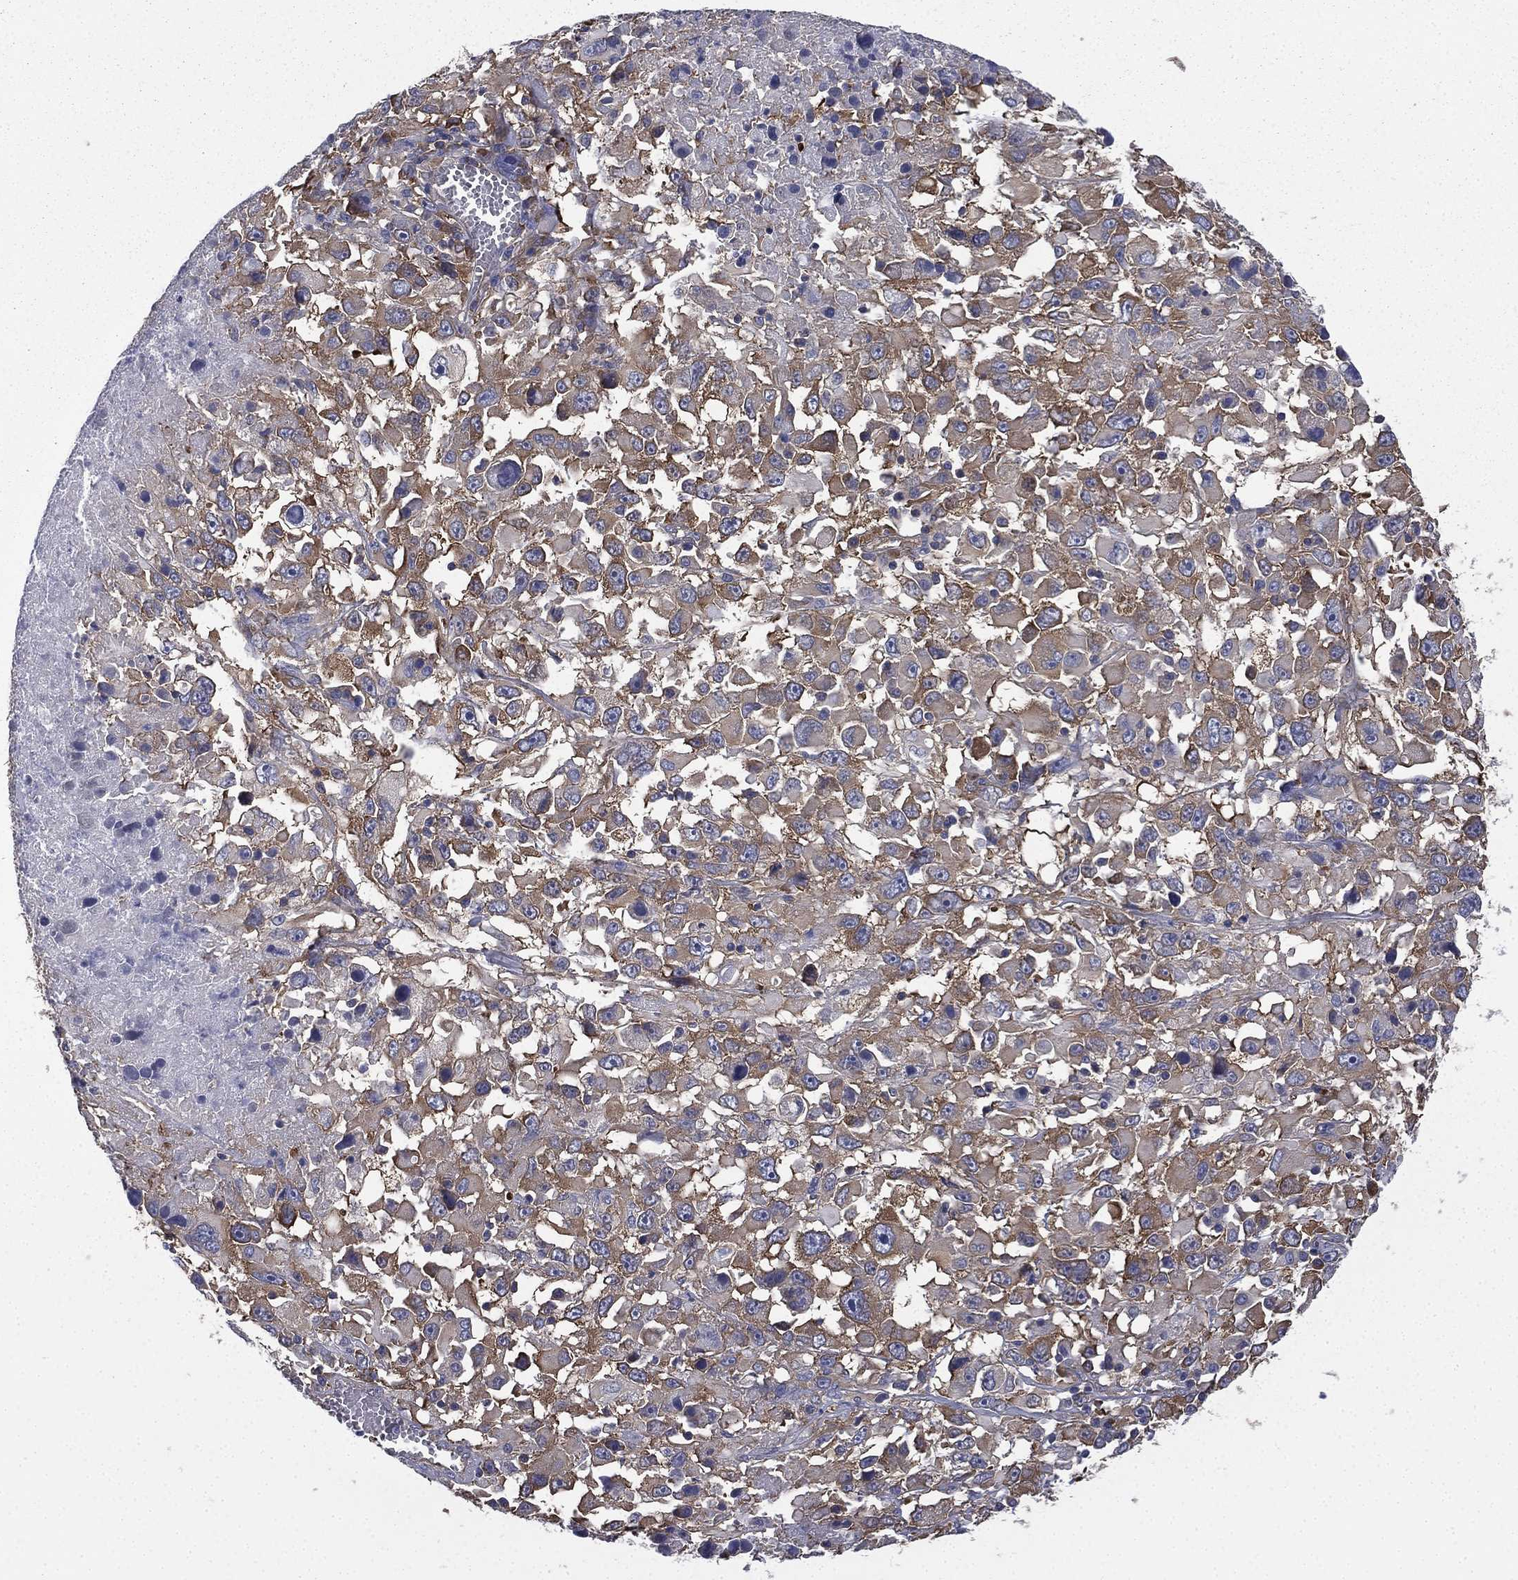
{"staining": {"intensity": "moderate", "quantity": "25%-75%", "location": "cytoplasmic/membranous"}, "tissue": "melanoma", "cell_type": "Tumor cells", "image_type": "cancer", "snomed": [{"axis": "morphology", "description": "Malignant melanoma, Metastatic site"}, {"axis": "topography", "description": "Soft tissue"}], "caption": "Melanoma stained with a protein marker exhibits moderate staining in tumor cells.", "gene": "FARSA", "patient": {"sex": "male", "age": 50}}